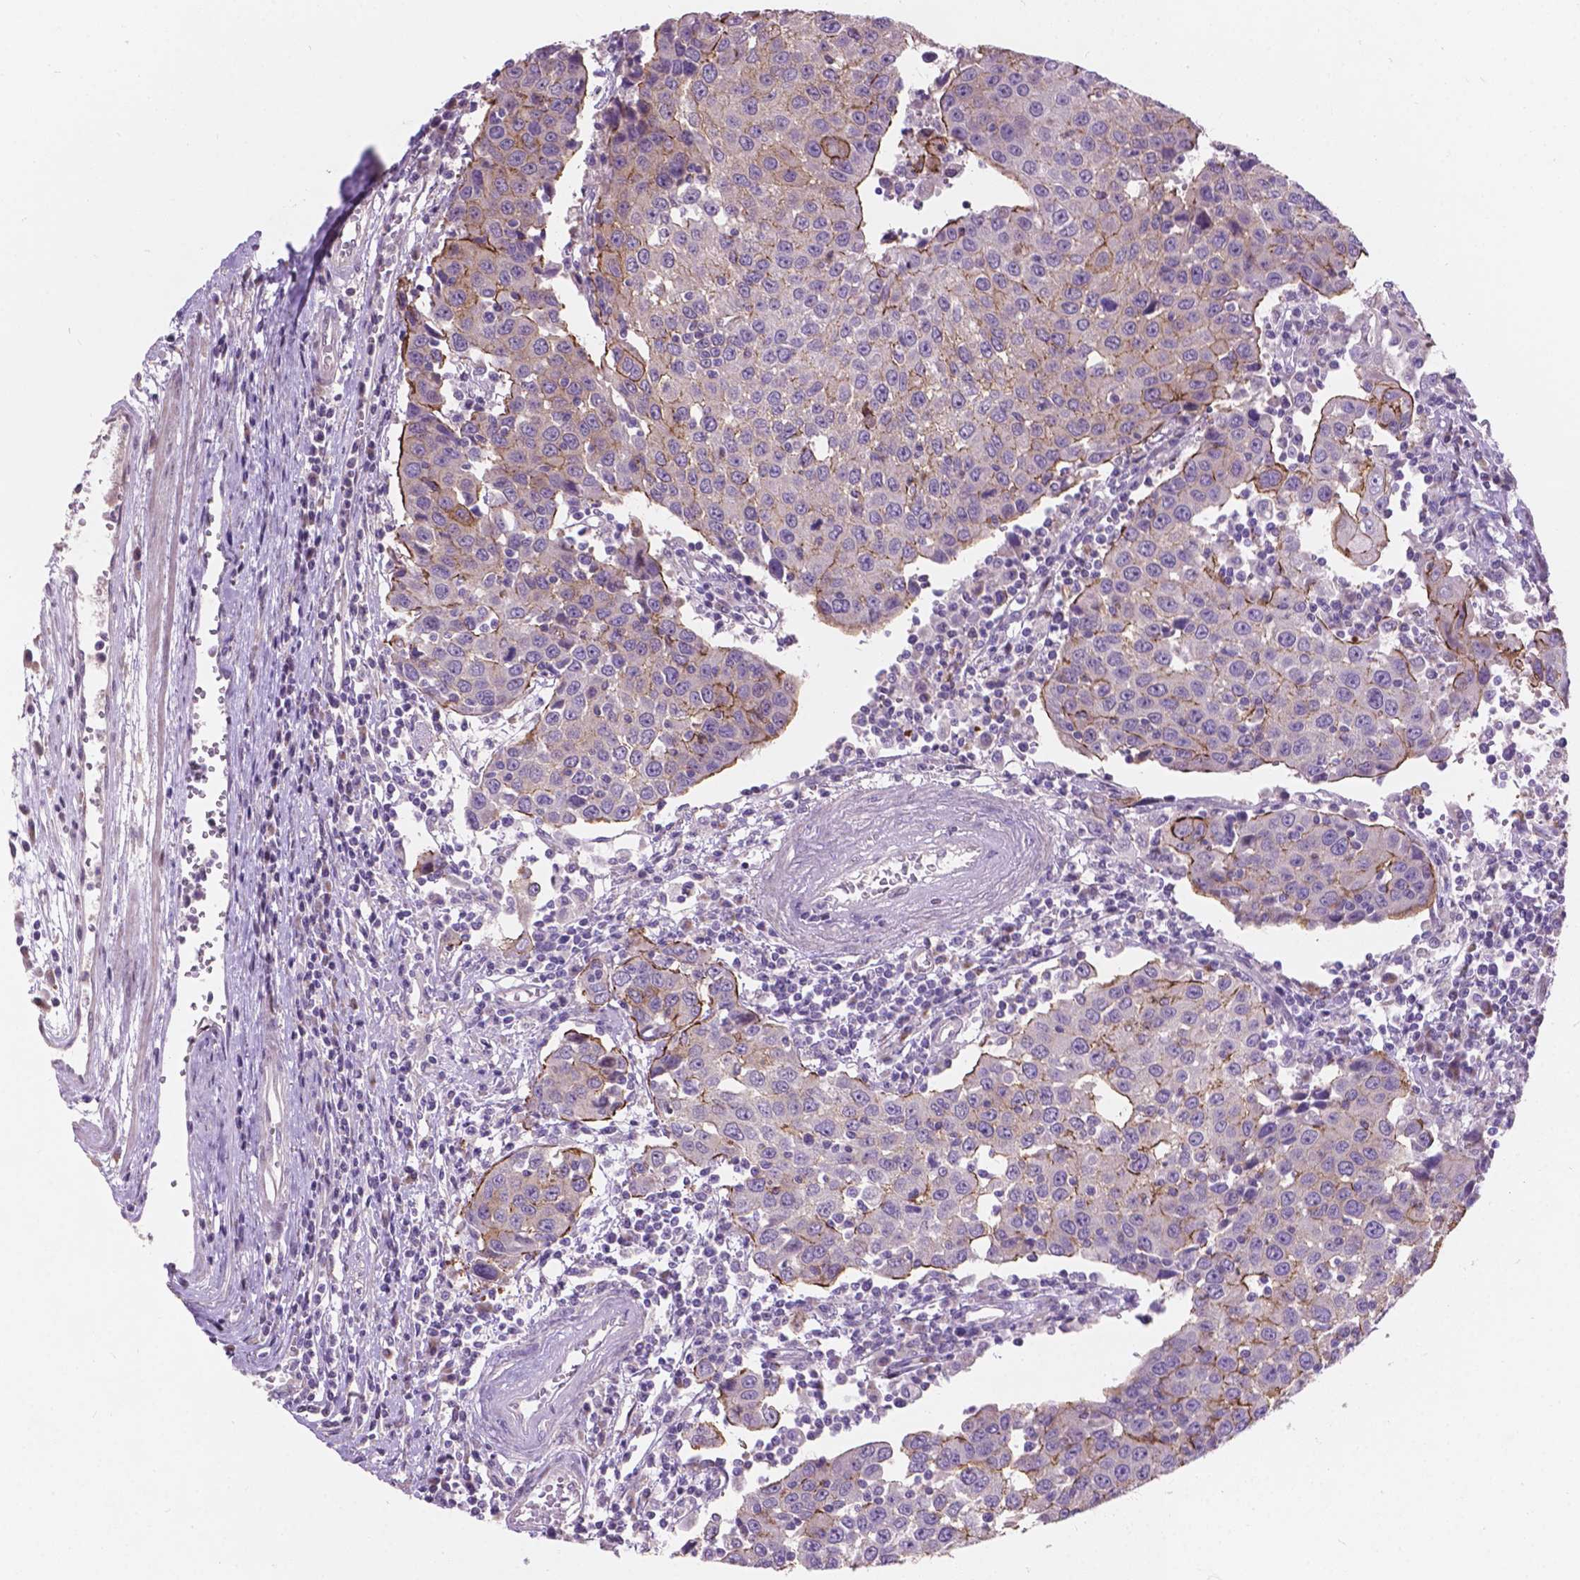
{"staining": {"intensity": "moderate", "quantity": "25%-75%", "location": "cytoplasmic/membranous"}, "tissue": "urothelial cancer", "cell_type": "Tumor cells", "image_type": "cancer", "snomed": [{"axis": "morphology", "description": "Urothelial carcinoma, High grade"}, {"axis": "topography", "description": "Urinary bladder"}], "caption": "DAB immunohistochemical staining of high-grade urothelial carcinoma demonstrates moderate cytoplasmic/membranous protein staining in about 25%-75% of tumor cells.", "gene": "MYH14", "patient": {"sex": "female", "age": 85}}